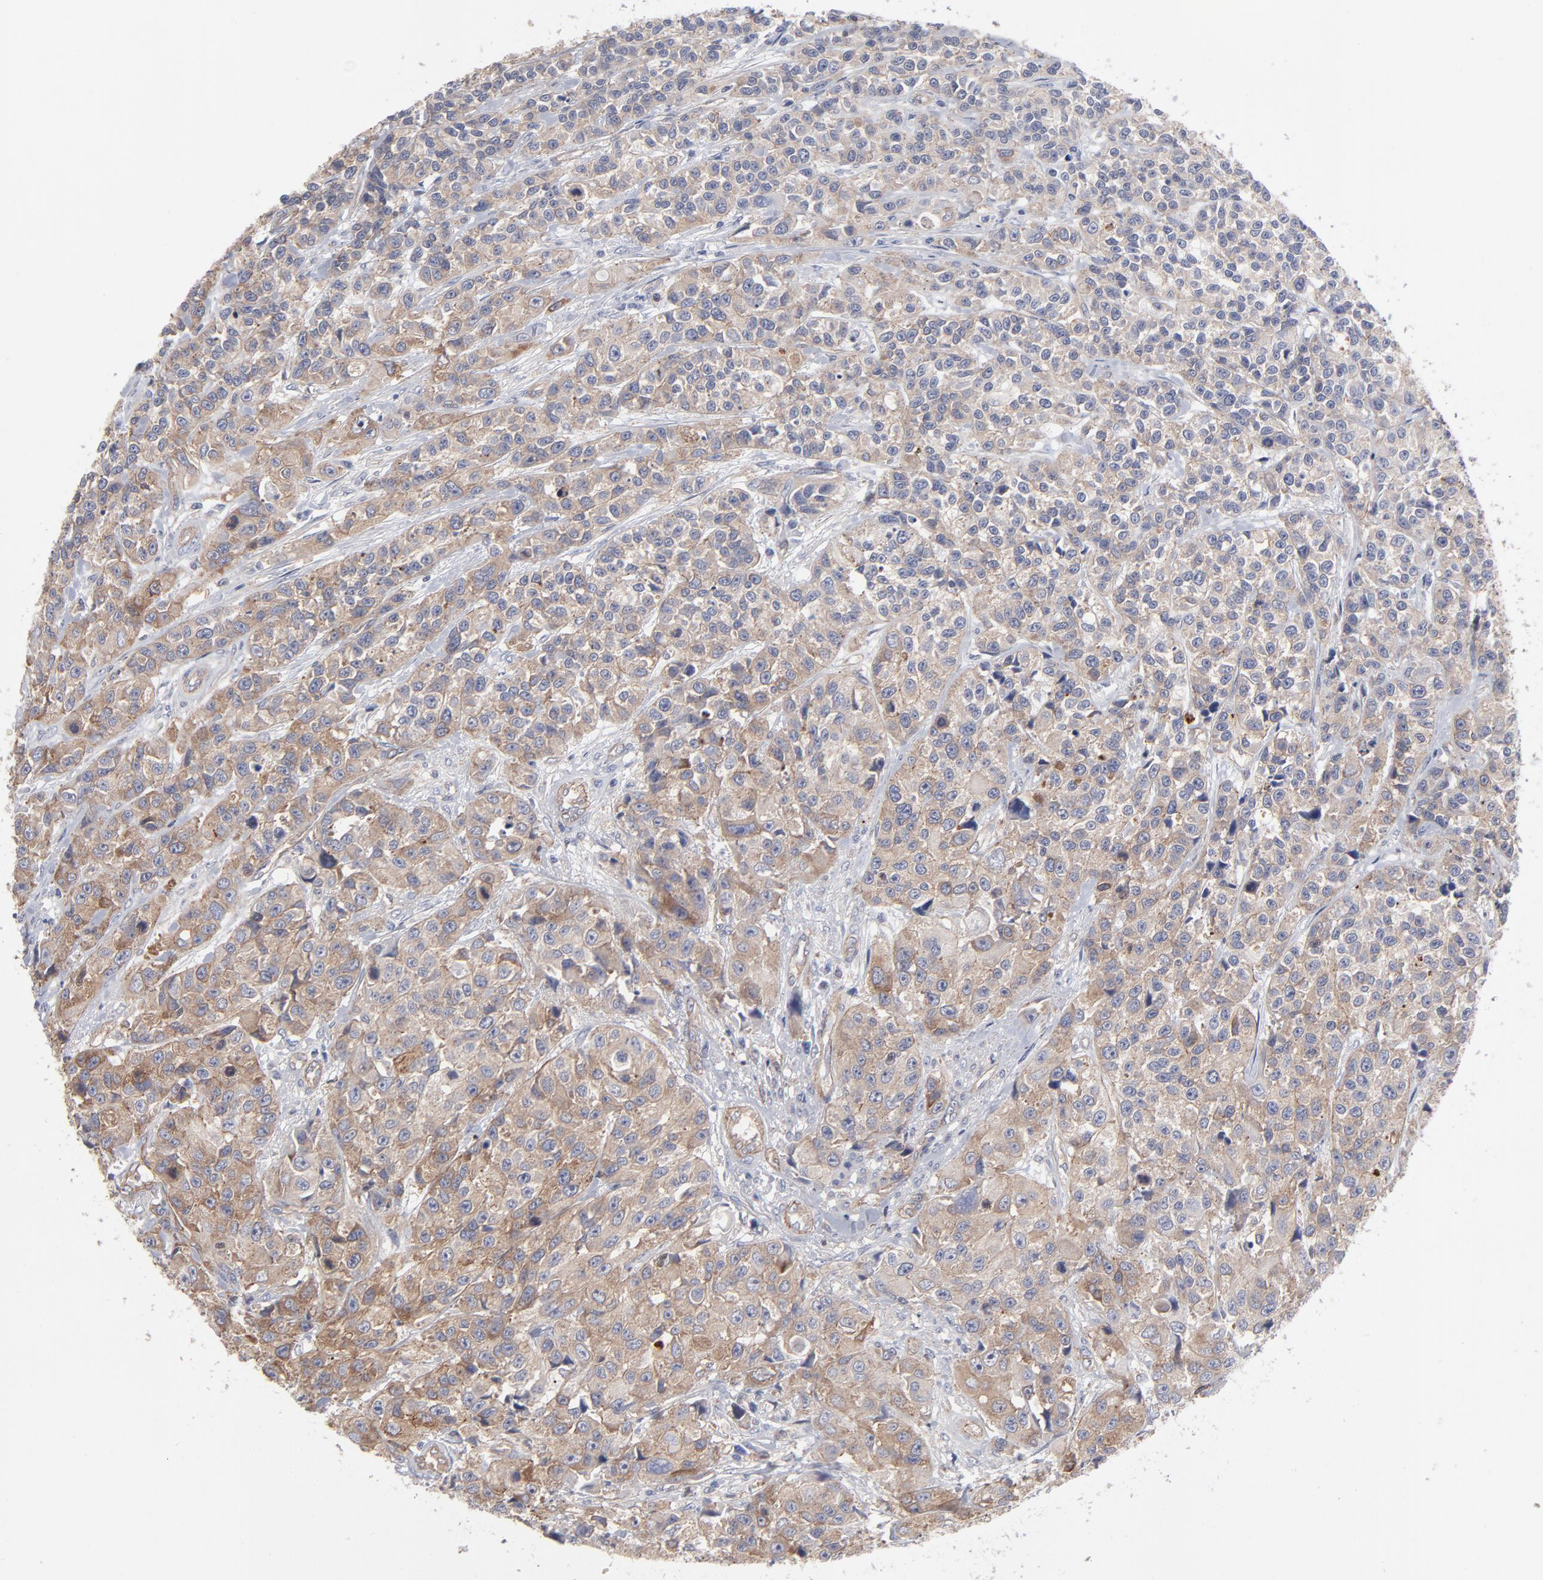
{"staining": {"intensity": "weak", "quantity": ">75%", "location": "cytoplasmic/membranous"}, "tissue": "urothelial cancer", "cell_type": "Tumor cells", "image_type": "cancer", "snomed": [{"axis": "morphology", "description": "Urothelial carcinoma, High grade"}, {"axis": "topography", "description": "Urinary bladder"}], "caption": "Immunohistochemical staining of urothelial carcinoma (high-grade) reveals low levels of weak cytoplasmic/membranous protein staining in approximately >75% of tumor cells.", "gene": "PXN", "patient": {"sex": "female", "age": 81}}